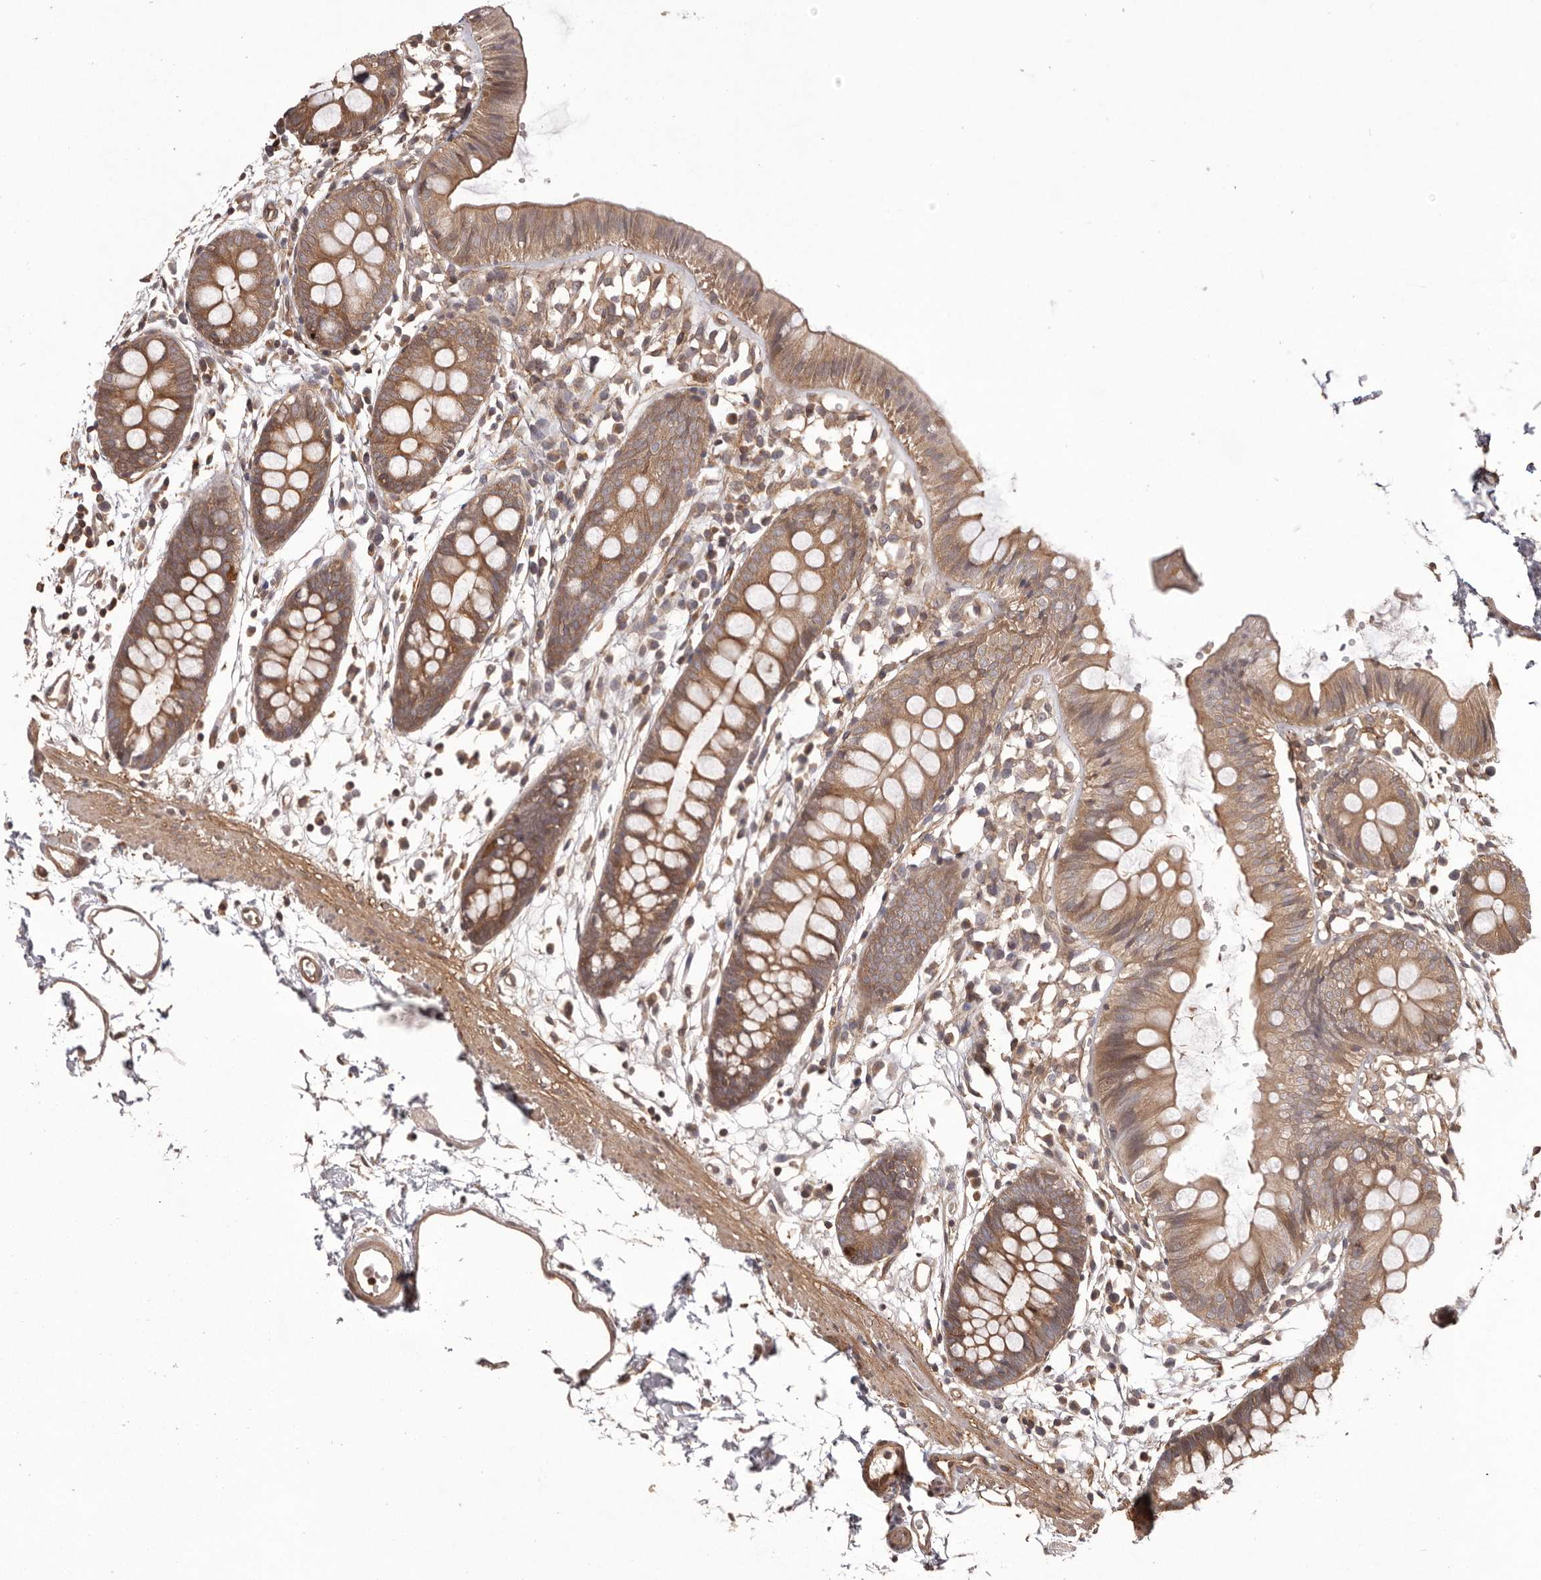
{"staining": {"intensity": "moderate", "quantity": ">75%", "location": "cytoplasmic/membranous"}, "tissue": "colon", "cell_type": "Endothelial cells", "image_type": "normal", "snomed": [{"axis": "morphology", "description": "Normal tissue, NOS"}, {"axis": "topography", "description": "Colon"}], "caption": "Endothelial cells display moderate cytoplasmic/membranous expression in approximately >75% of cells in normal colon.", "gene": "NFKBIA", "patient": {"sex": "male", "age": 56}}